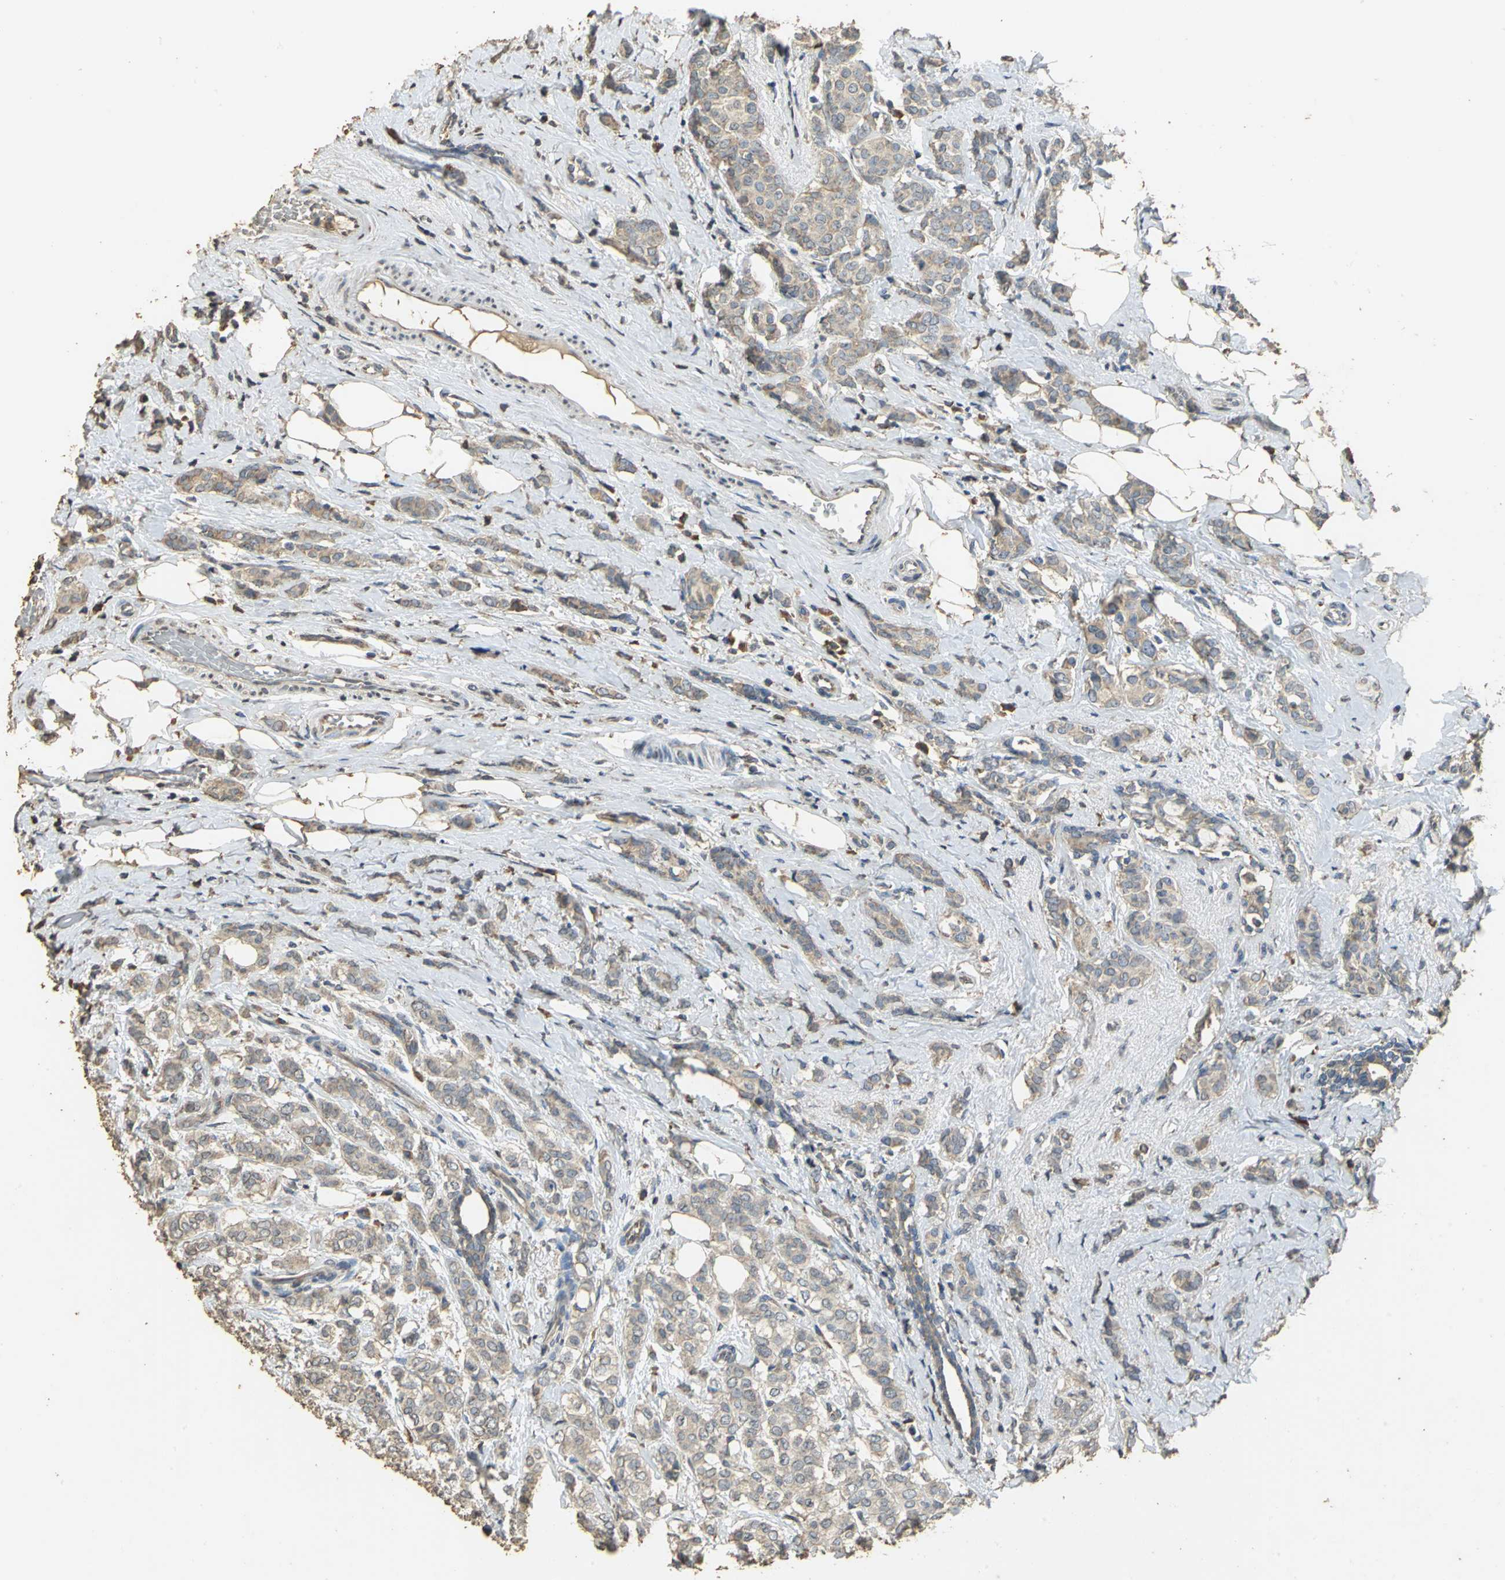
{"staining": {"intensity": "weak", "quantity": ">75%", "location": "cytoplasmic/membranous"}, "tissue": "breast cancer", "cell_type": "Tumor cells", "image_type": "cancer", "snomed": [{"axis": "morphology", "description": "Lobular carcinoma"}, {"axis": "topography", "description": "Breast"}], "caption": "A photomicrograph showing weak cytoplasmic/membranous staining in about >75% of tumor cells in breast cancer (lobular carcinoma), as visualized by brown immunohistochemical staining.", "gene": "ACSL4", "patient": {"sex": "female", "age": 60}}